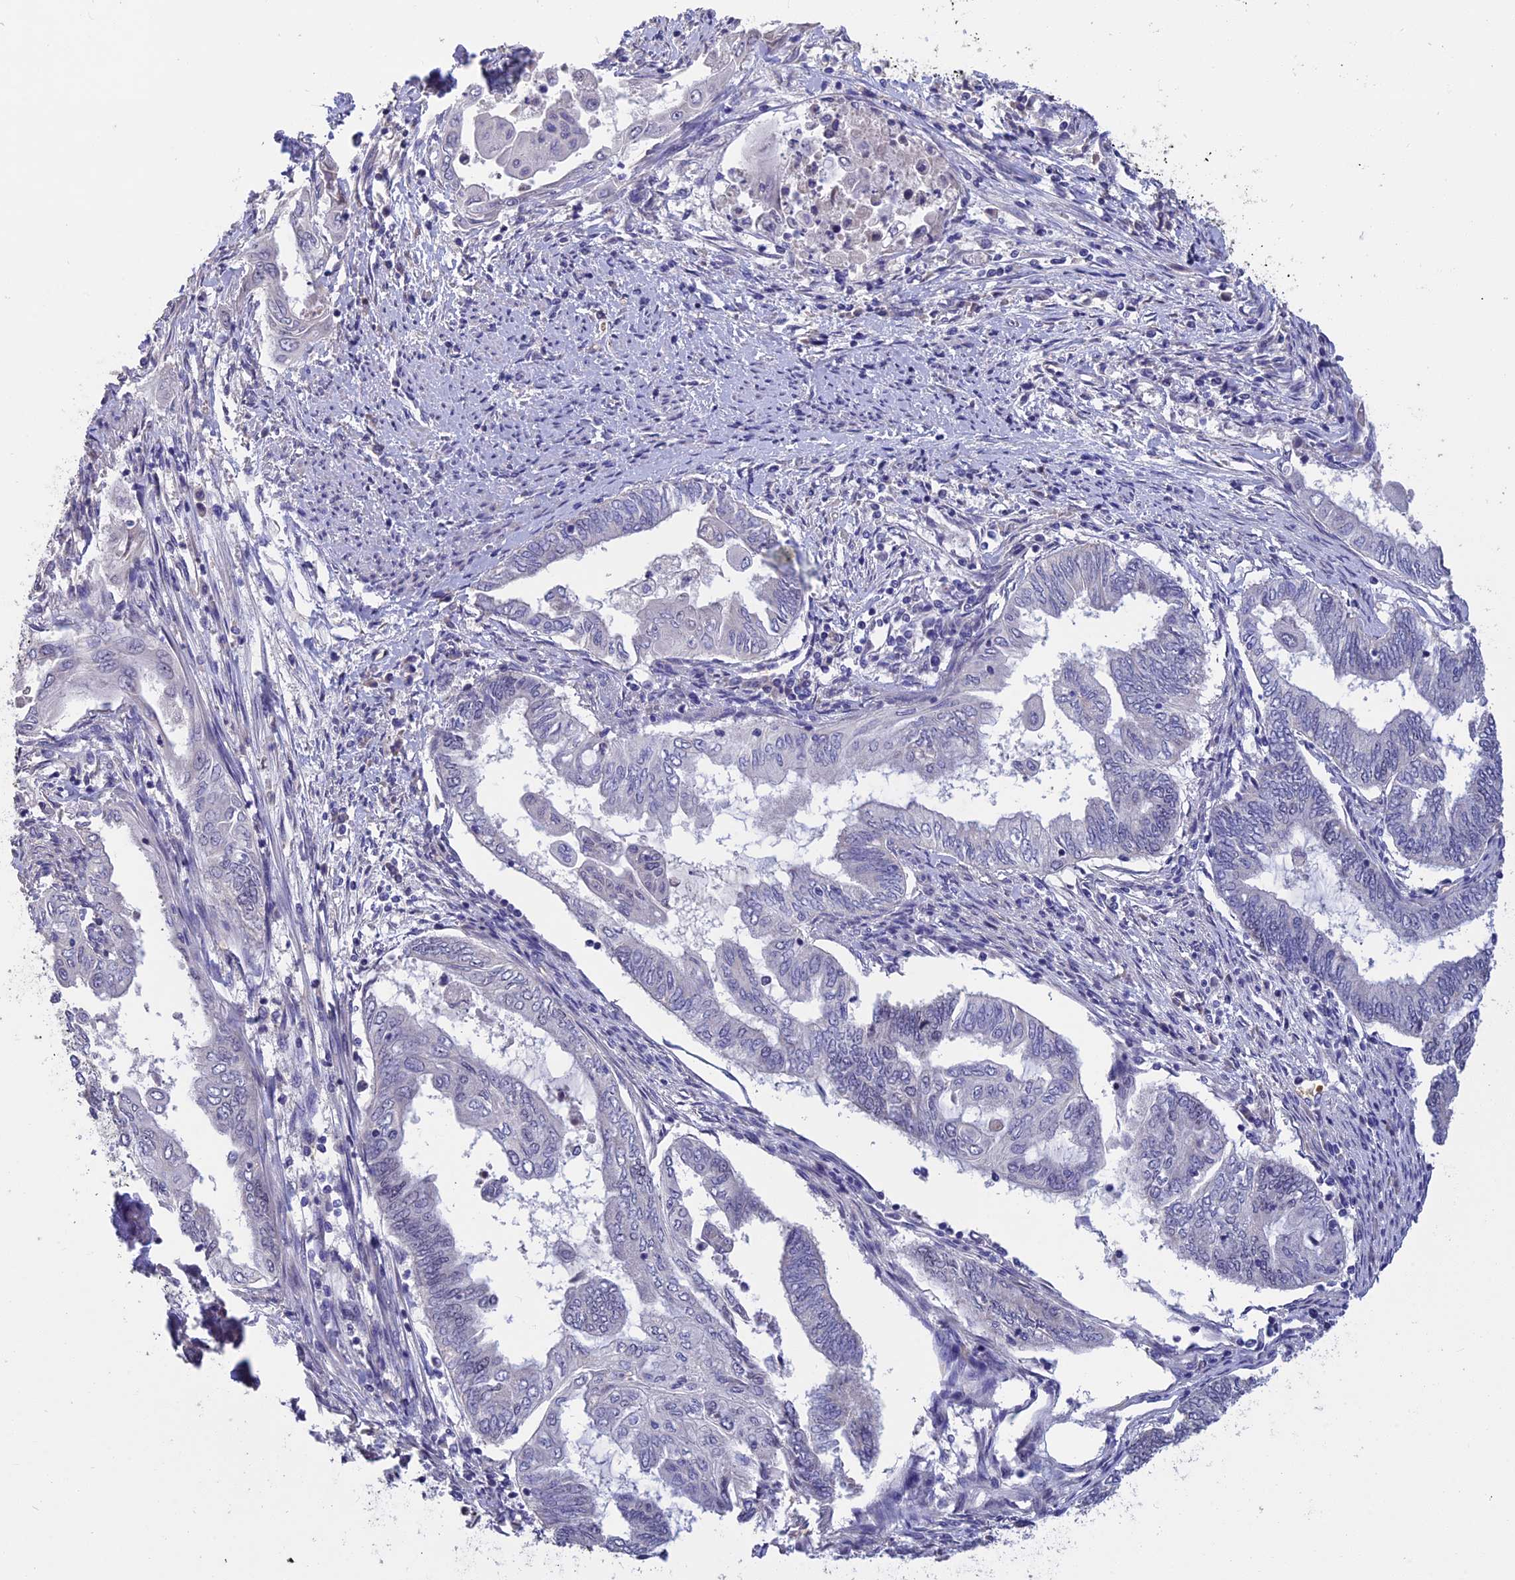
{"staining": {"intensity": "negative", "quantity": "none", "location": "none"}, "tissue": "endometrial cancer", "cell_type": "Tumor cells", "image_type": "cancer", "snomed": [{"axis": "morphology", "description": "Adenocarcinoma, NOS"}, {"axis": "topography", "description": "Uterus"}, {"axis": "topography", "description": "Endometrium"}], "caption": "This is an immunohistochemistry (IHC) image of adenocarcinoma (endometrial). There is no staining in tumor cells.", "gene": "KNOP1", "patient": {"sex": "female", "age": 70}}